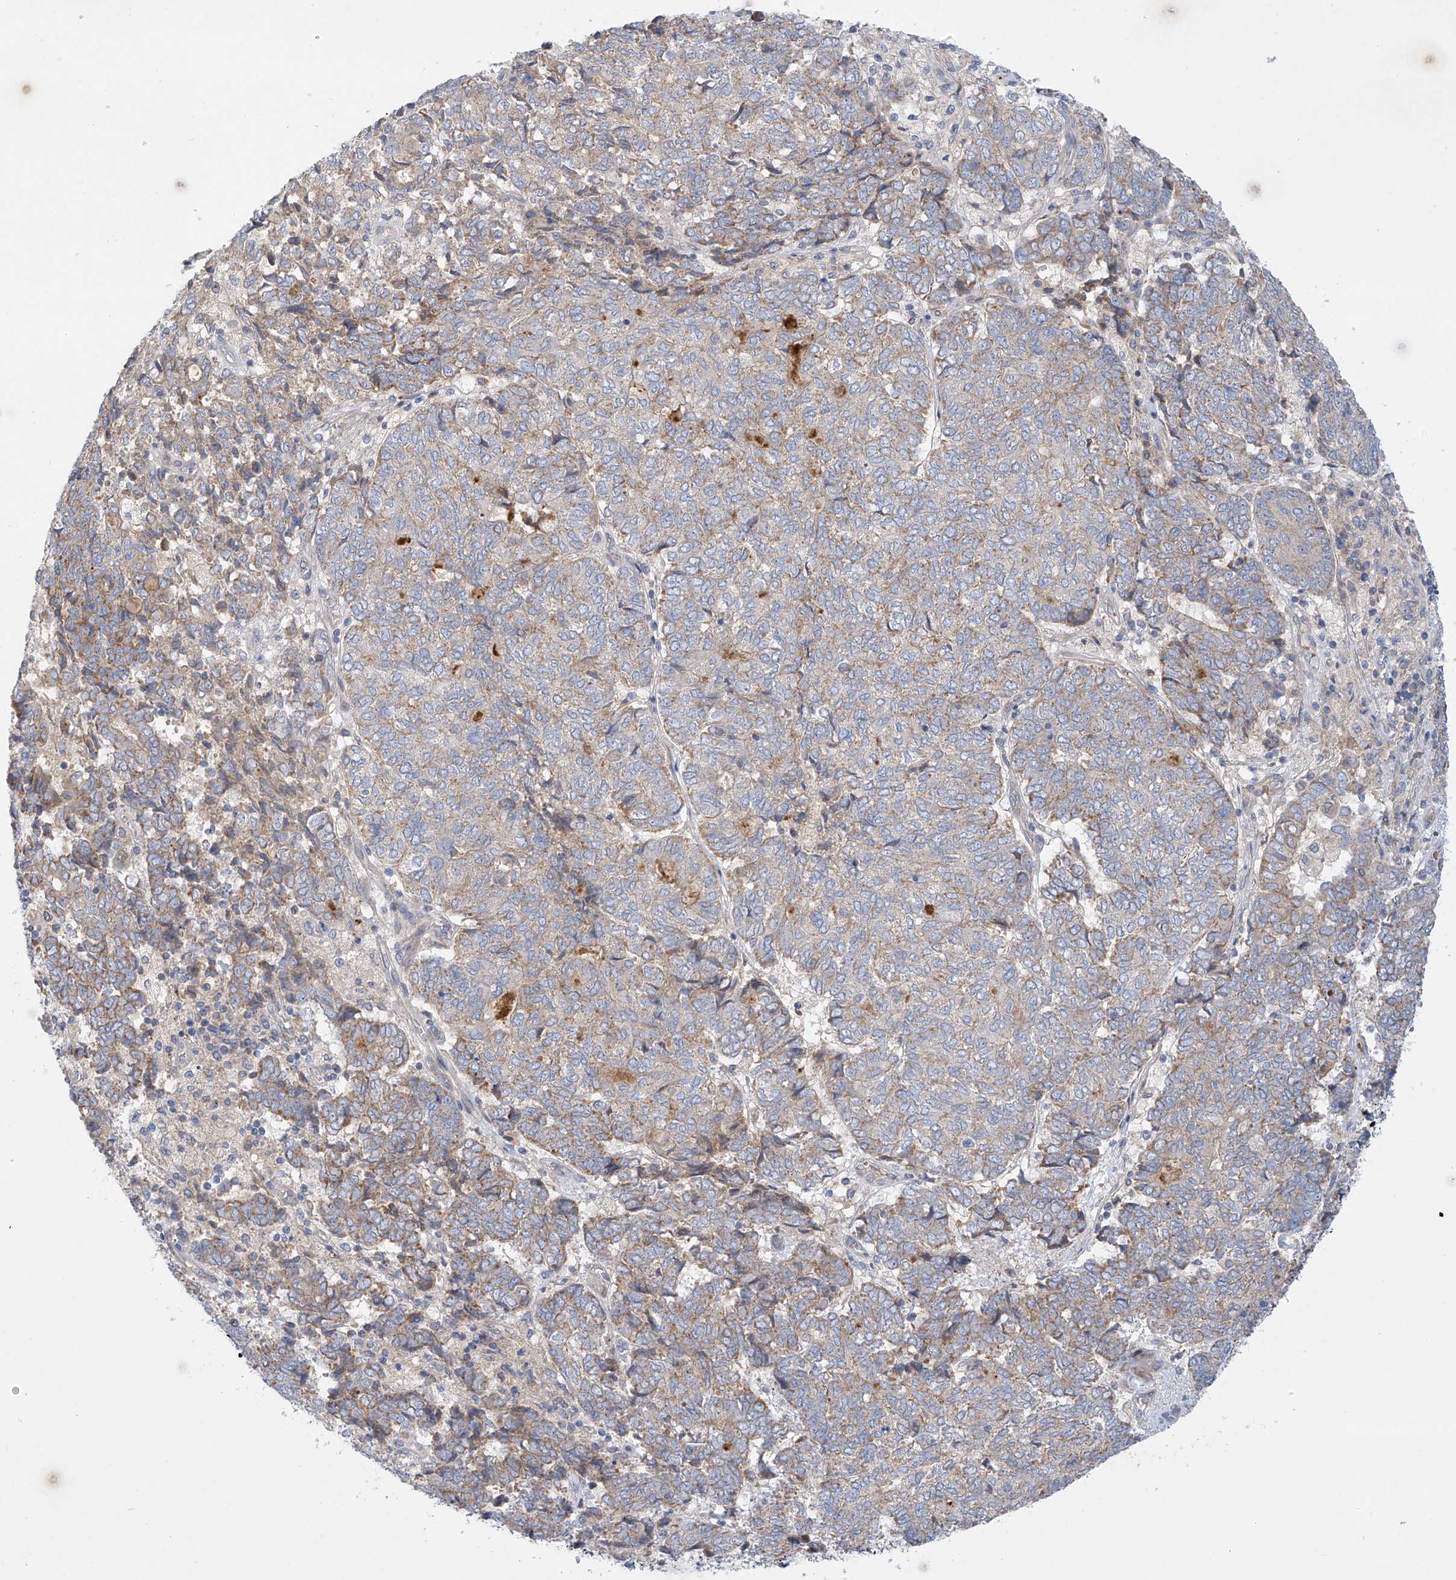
{"staining": {"intensity": "weak", "quantity": "<25%", "location": "cytoplasmic/membranous"}, "tissue": "endometrial cancer", "cell_type": "Tumor cells", "image_type": "cancer", "snomed": [{"axis": "morphology", "description": "Adenocarcinoma, NOS"}, {"axis": "topography", "description": "Endometrium"}], "caption": "Immunohistochemistry (IHC) of adenocarcinoma (endometrial) exhibits no positivity in tumor cells.", "gene": "METTL18", "patient": {"sex": "female", "age": 80}}